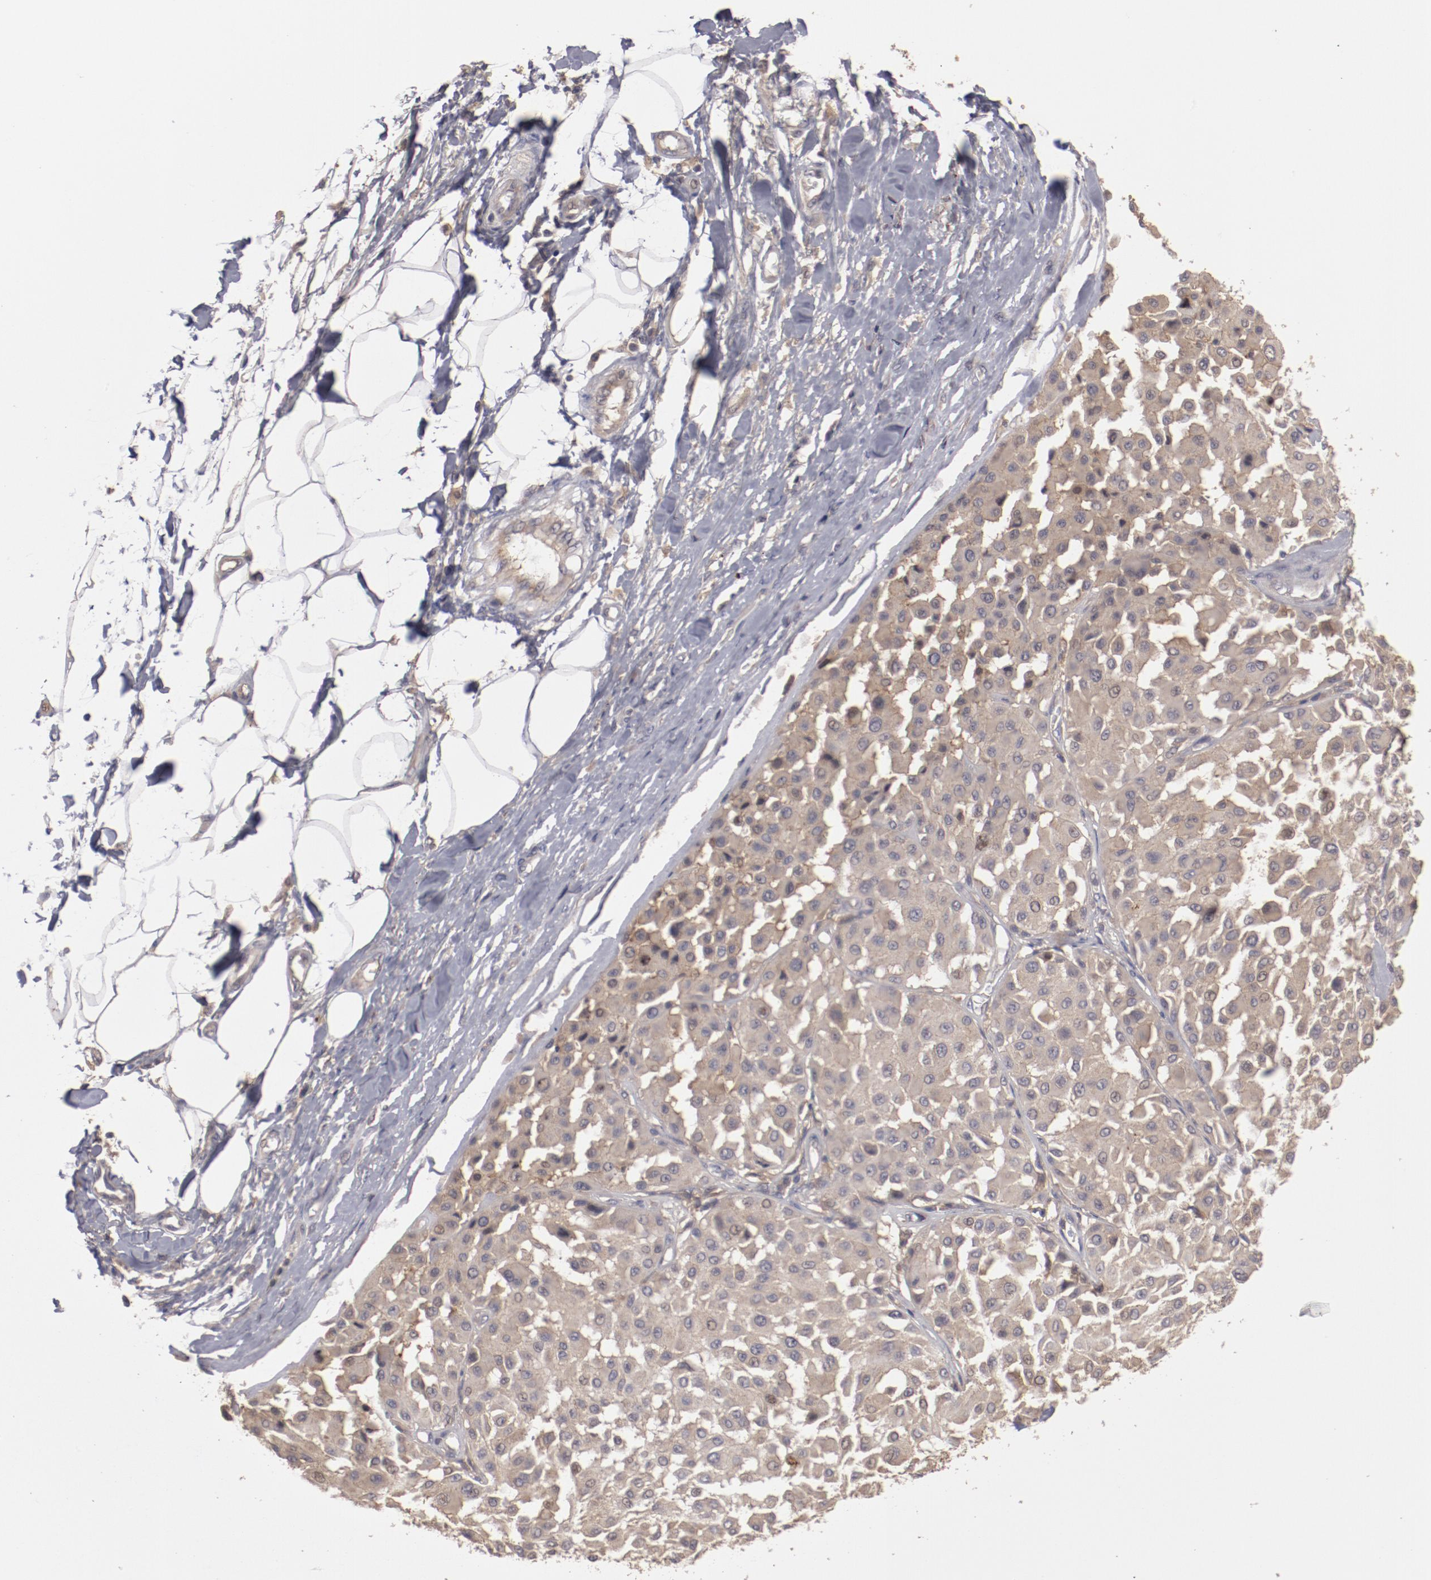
{"staining": {"intensity": "moderate", "quantity": ">75%", "location": "cytoplasmic/membranous"}, "tissue": "melanoma", "cell_type": "Tumor cells", "image_type": "cancer", "snomed": [{"axis": "morphology", "description": "Malignant melanoma, Metastatic site"}, {"axis": "topography", "description": "Soft tissue"}], "caption": "Tumor cells show moderate cytoplasmic/membranous staining in approximately >75% of cells in malignant melanoma (metastatic site).", "gene": "LRRC75B", "patient": {"sex": "male", "age": 41}}